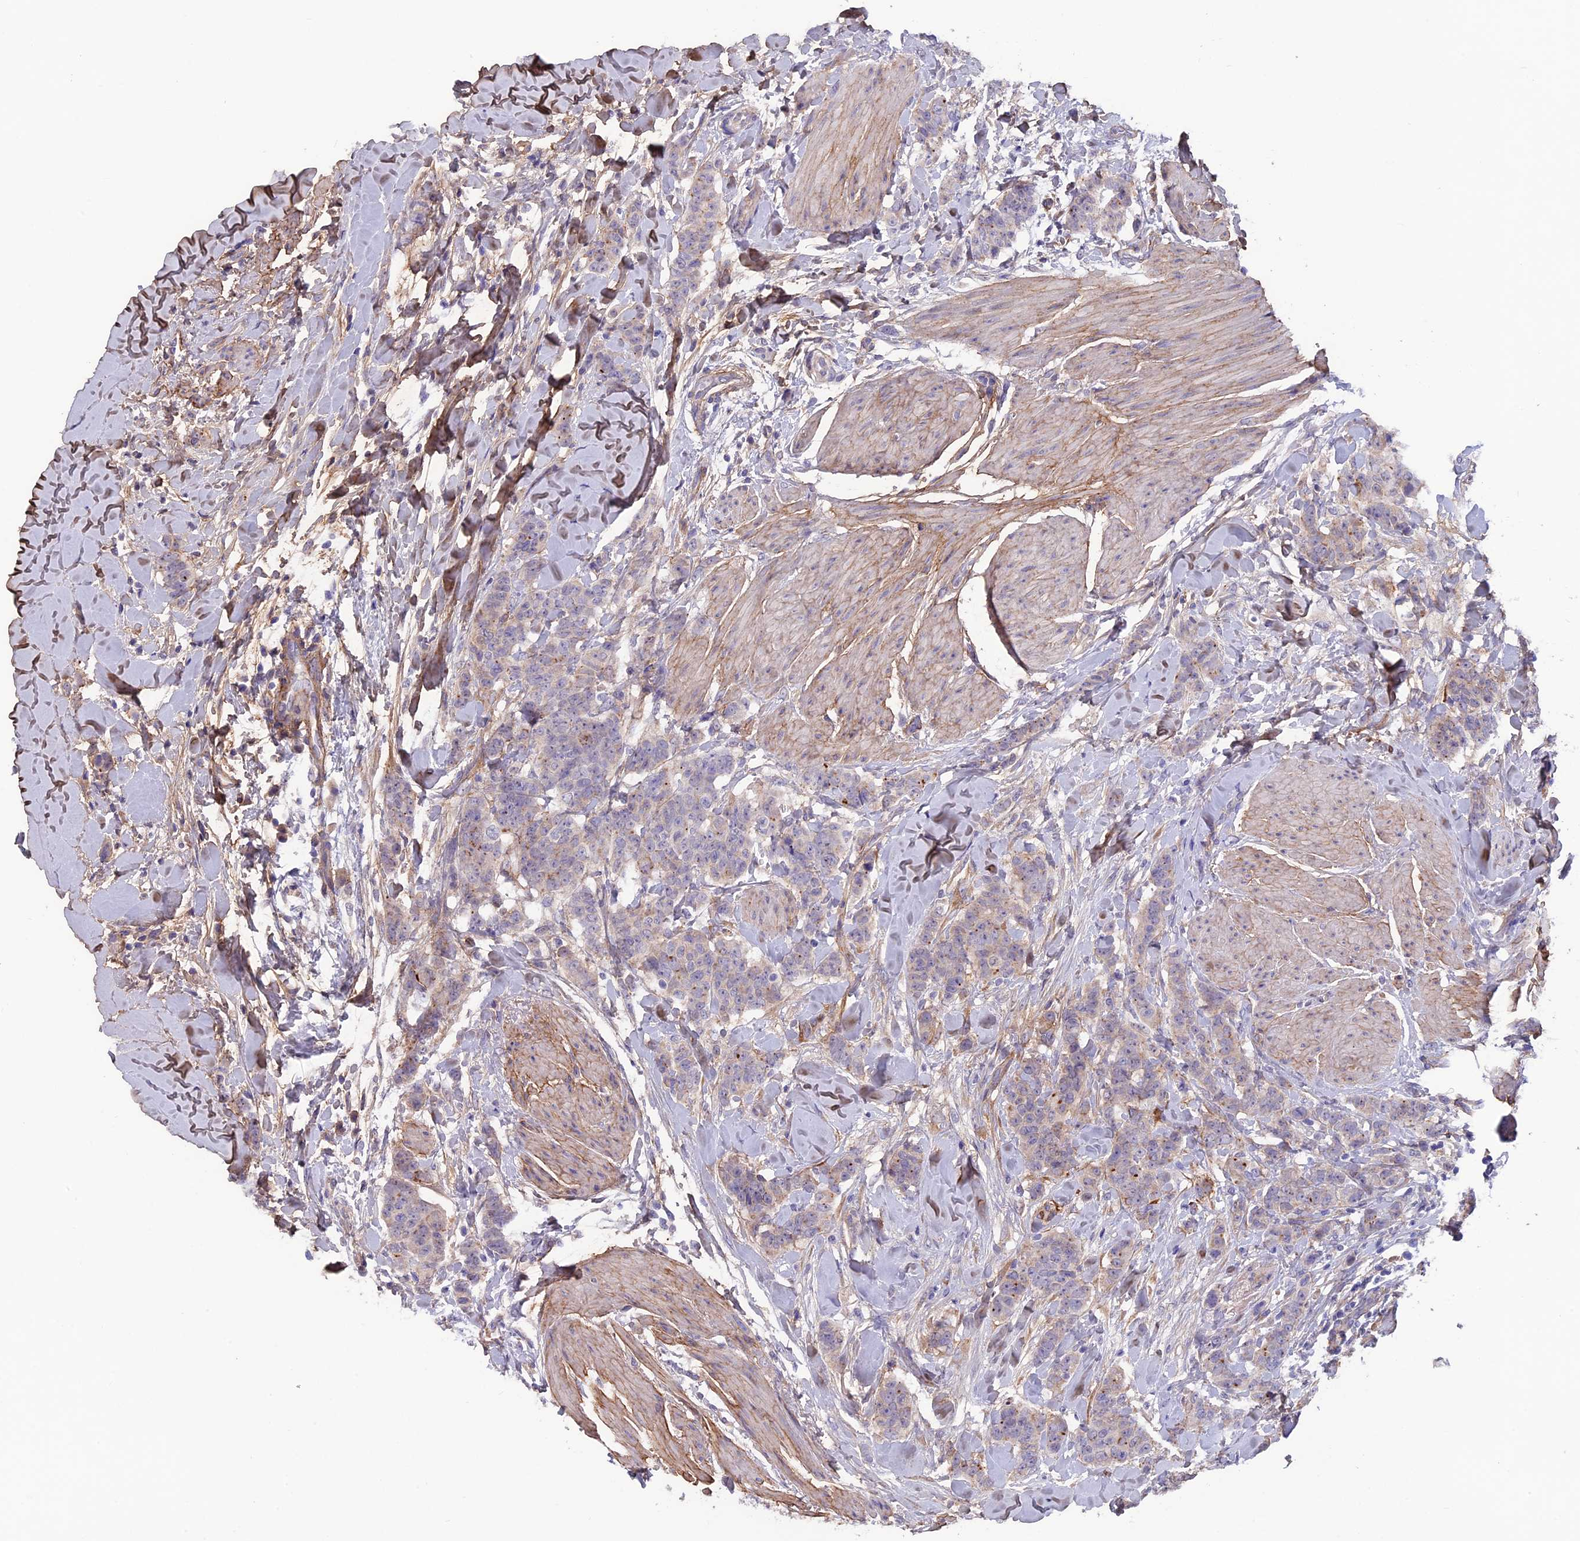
{"staining": {"intensity": "weak", "quantity": "<25%", "location": "cytoplasmic/membranous"}, "tissue": "breast cancer", "cell_type": "Tumor cells", "image_type": "cancer", "snomed": [{"axis": "morphology", "description": "Duct carcinoma"}, {"axis": "topography", "description": "Breast"}], "caption": "High power microscopy image of an IHC histopathology image of infiltrating ductal carcinoma (breast), revealing no significant expression in tumor cells.", "gene": "COL4A3", "patient": {"sex": "female", "age": 40}}